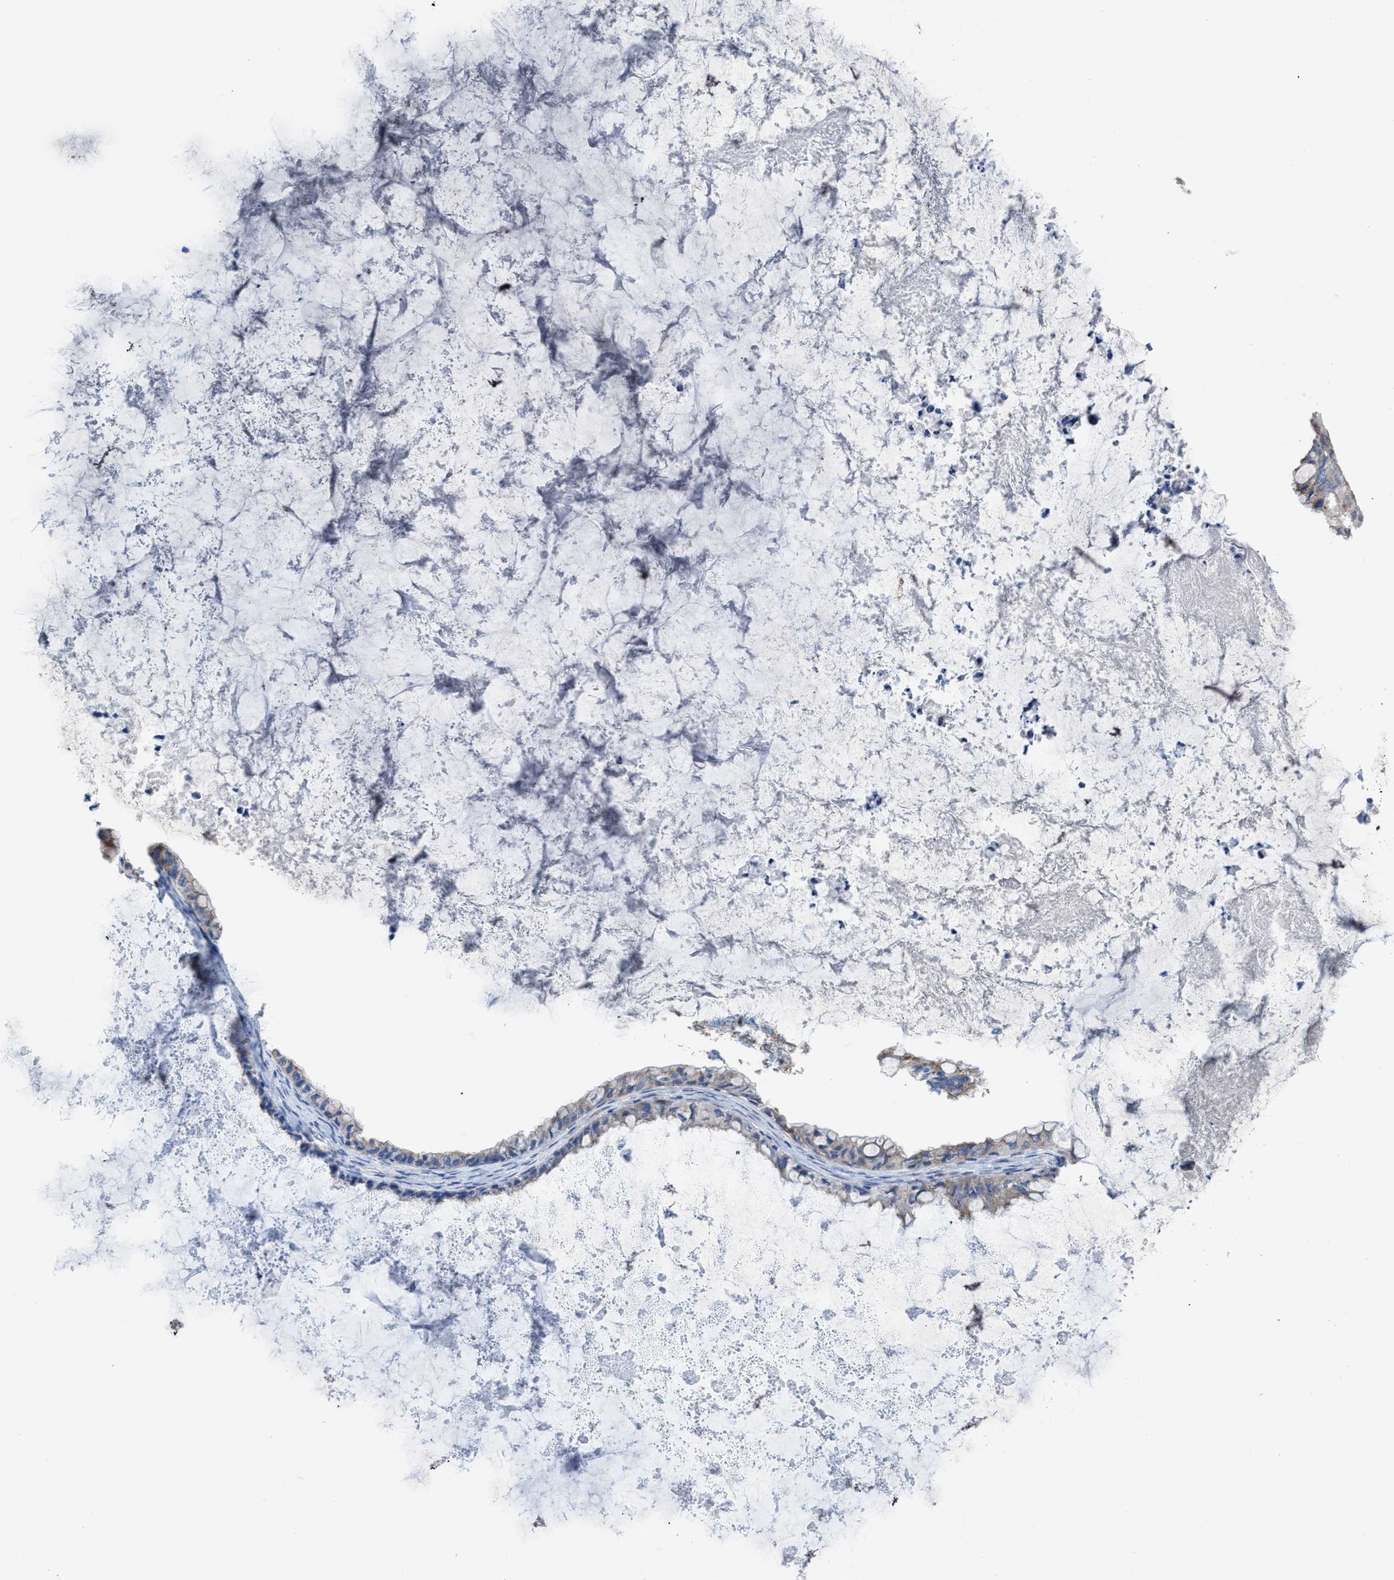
{"staining": {"intensity": "weak", "quantity": ">75%", "location": "cytoplasmic/membranous"}, "tissue": "ovarian cancer", "cell_type": "Tumor cells", "image_type": "cancer", "snomed": [{"axis": "morphology", "description": "Cystadenocarcinoma, mucinous, NOS"}, {"axis": "topography", "description": "Ovary"}], "caption": "Ovarian cancer (mucinous cystadenocarcinoma) stained with a brown dye demonstrates weak cytoplasmic/membranous positive expression in approximately >75% of tumor cells.", "gene": "DOLPP1", "patient": {"sex": "female", "age": 80}}